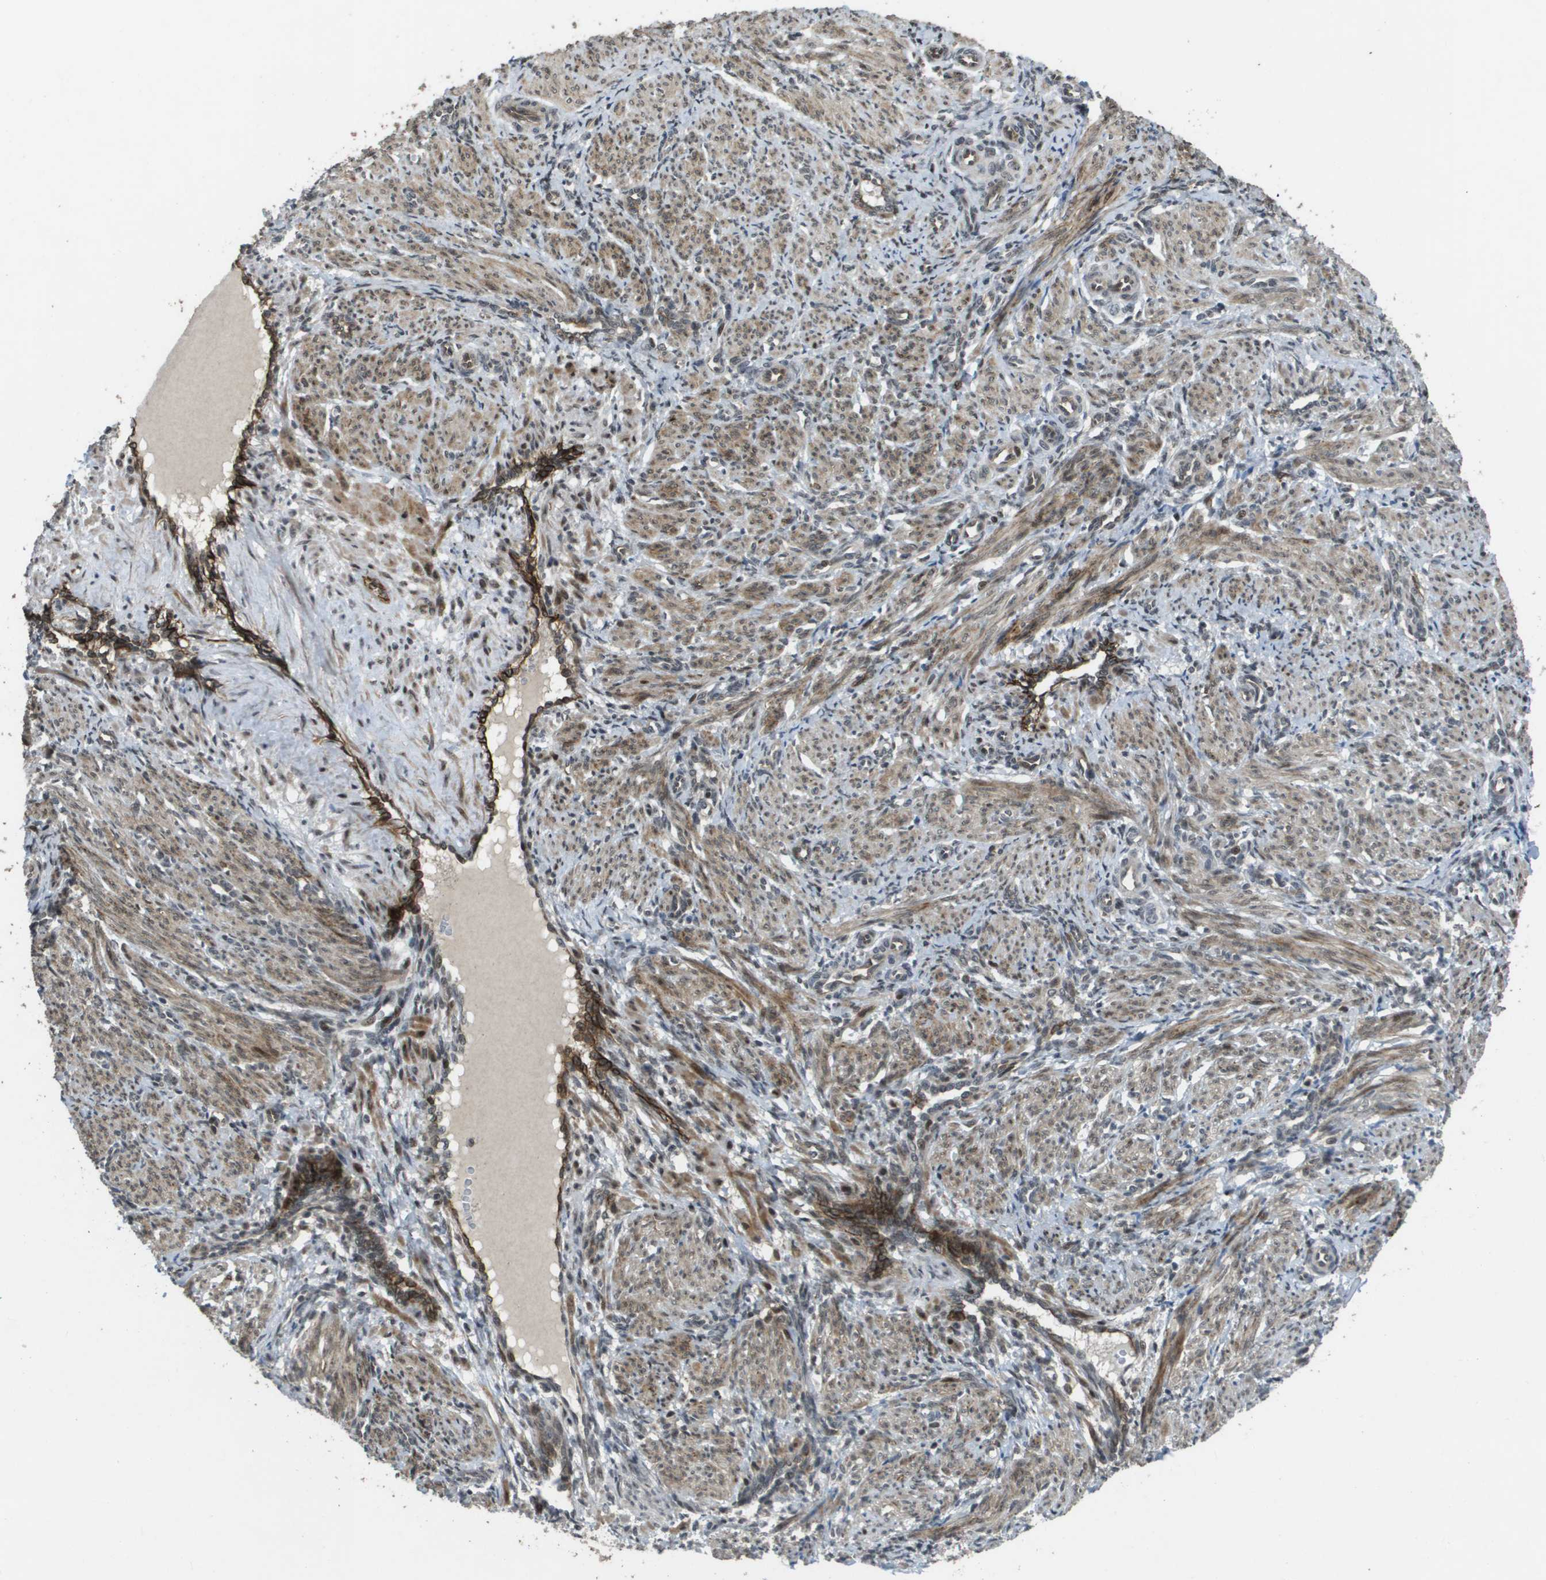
{"staining": {"intensity": "moderate", "quantity": ">75%", "location": "cytoplasmic/membranous,nuclear"}, "tissue": "smooth muscle", "cell_type": "Smooth muscle cells", "image_type": "normal", "snomed": [{"axis": "morphology", "description": "Normal tissue, NOS"}, {"axis": "topography", "description": "Endometrium"}], "caption": "Brown immunohistochemical staining in unremarkable smooth muscle shows moderate cytoplasmic/membranous,nuclear staining in approximately >75% of smooth muscle cells.", "gene": "KAT5", "patient": {"sex": "female", "age": 33}}